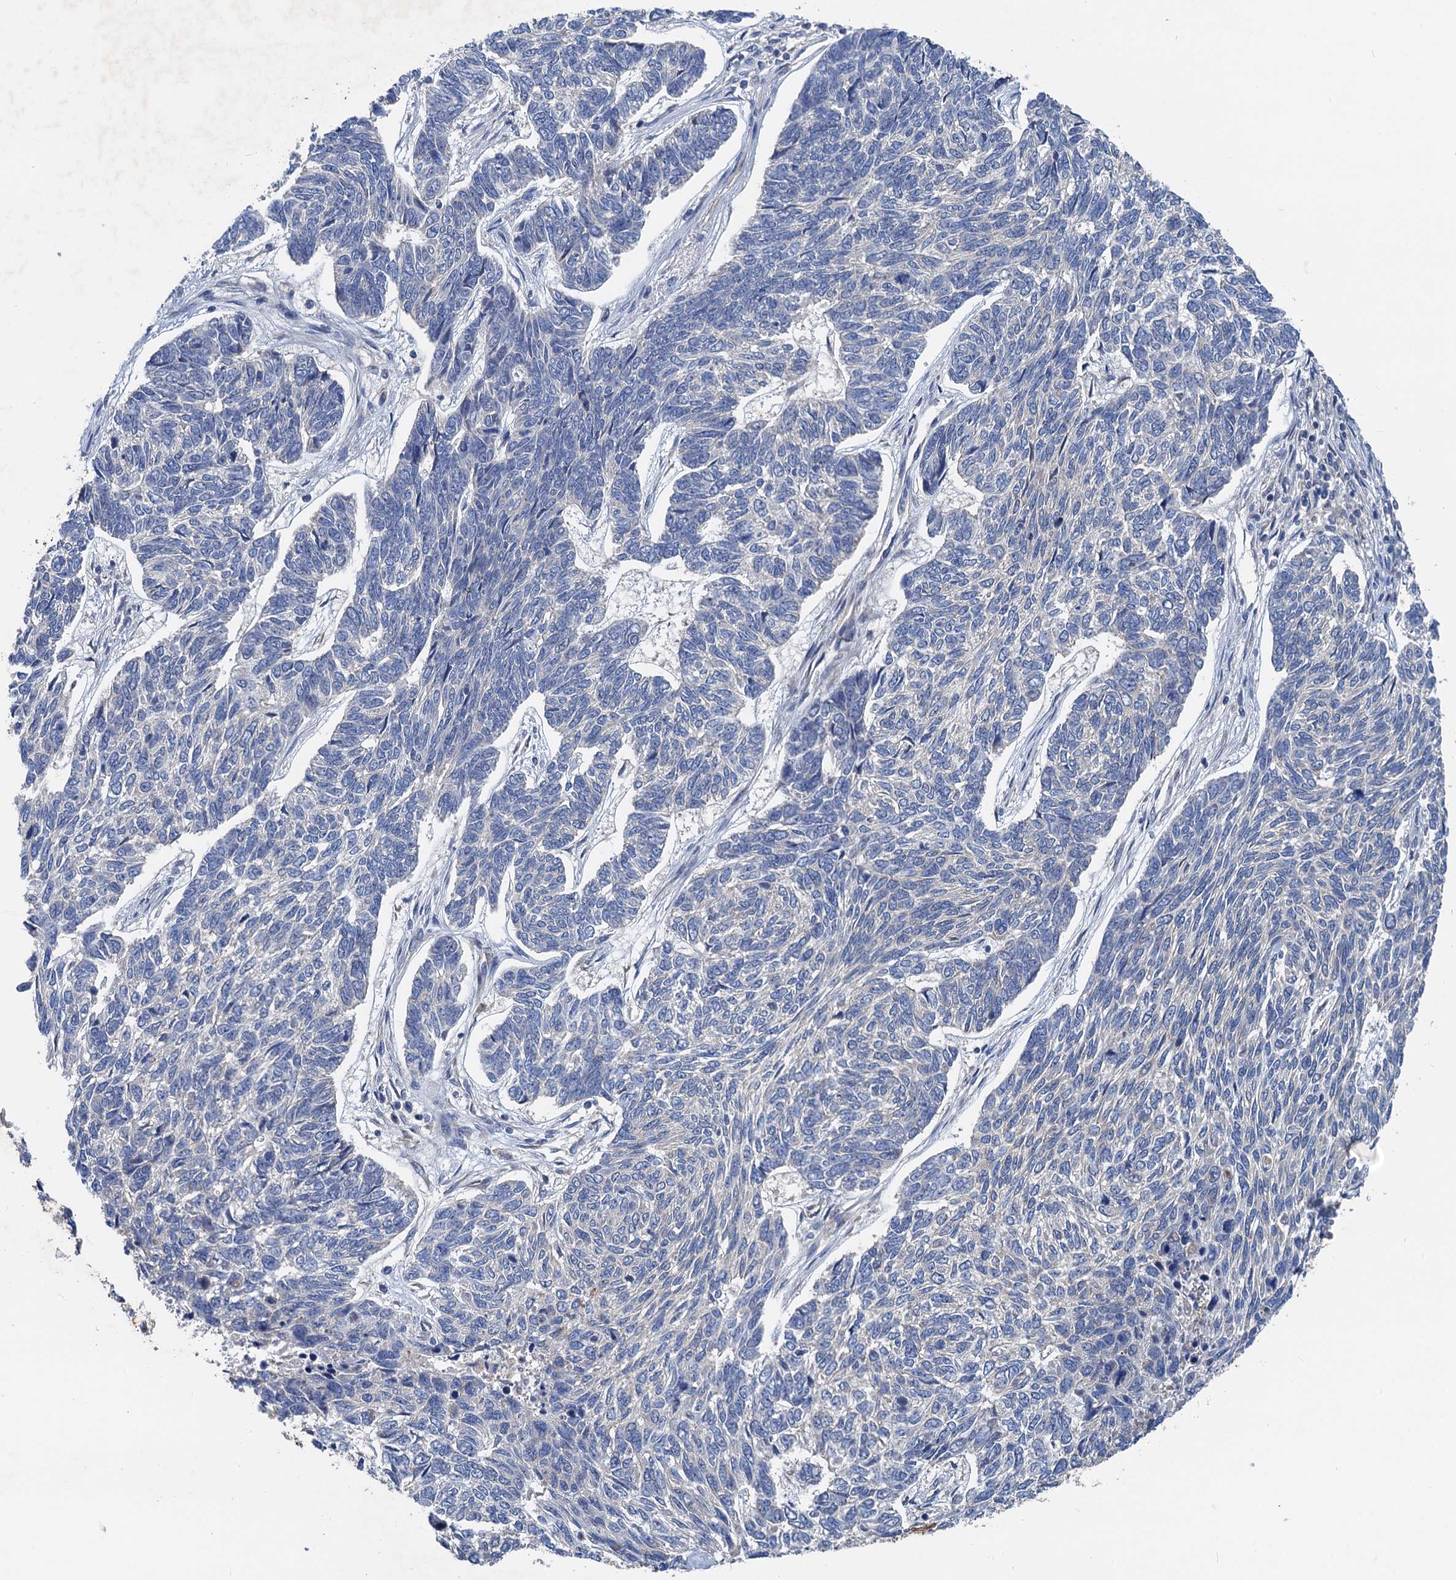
{"staining": {"intensity": "negative", "quantity": "none", "location": "none"}, "tissue": "skin cancer", "cell_type": "Tumor cells", "image_type": "cancer", "snomed": [{"axis": "morphology", "description": "Basal cell carcinoma"}, {"axis": "topography", "description": "Skin"}], "caption": "This is an immunohistochemistry image of human basal cell carcinoma (skin). There is no expression in tumor cells.", "gene": "PJA2", "patient": {"sex": "female", "age": 65}}